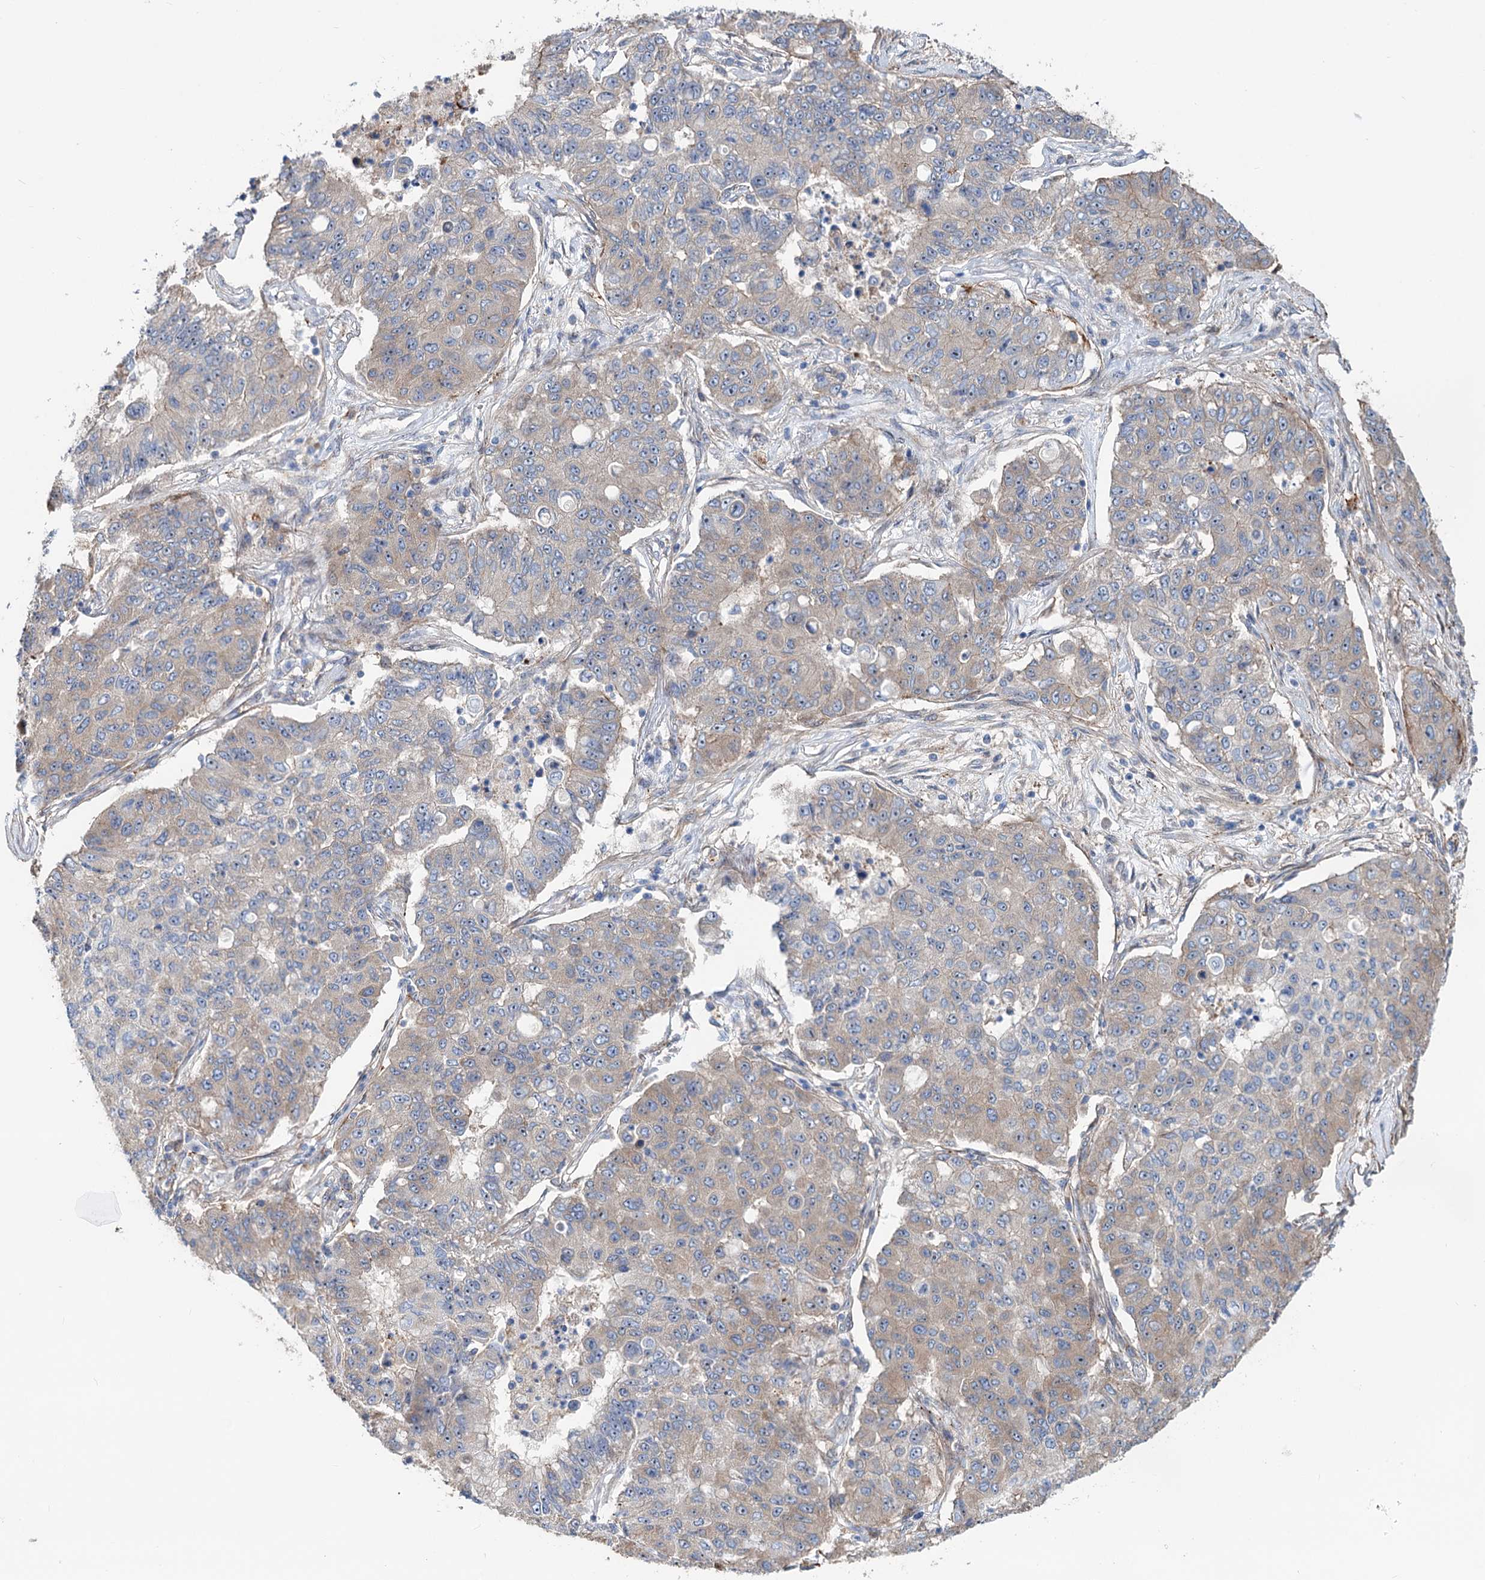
{"staining": {"intensity": "weak", "quantity": "25%-75%", "location": "cytoplasmic/membranous"}, "tissue": "lung cancer", "cell_type": "Tumor cells", "image_type": "cancer", "snomed": [{"axis": "morphology", "description": "Squamous cell carcinoma, NOS"}, {"axis": "topography", "description": "Lung"}], "caption": "Protein staining by IHC reveals weak cytoplasmic/membranous positivity in about 25%-75% of tumor cells in squamous cell carcinoma (lung).", "gene": "PTDSS2", "patient": {"sex": "male", "age": 74}}